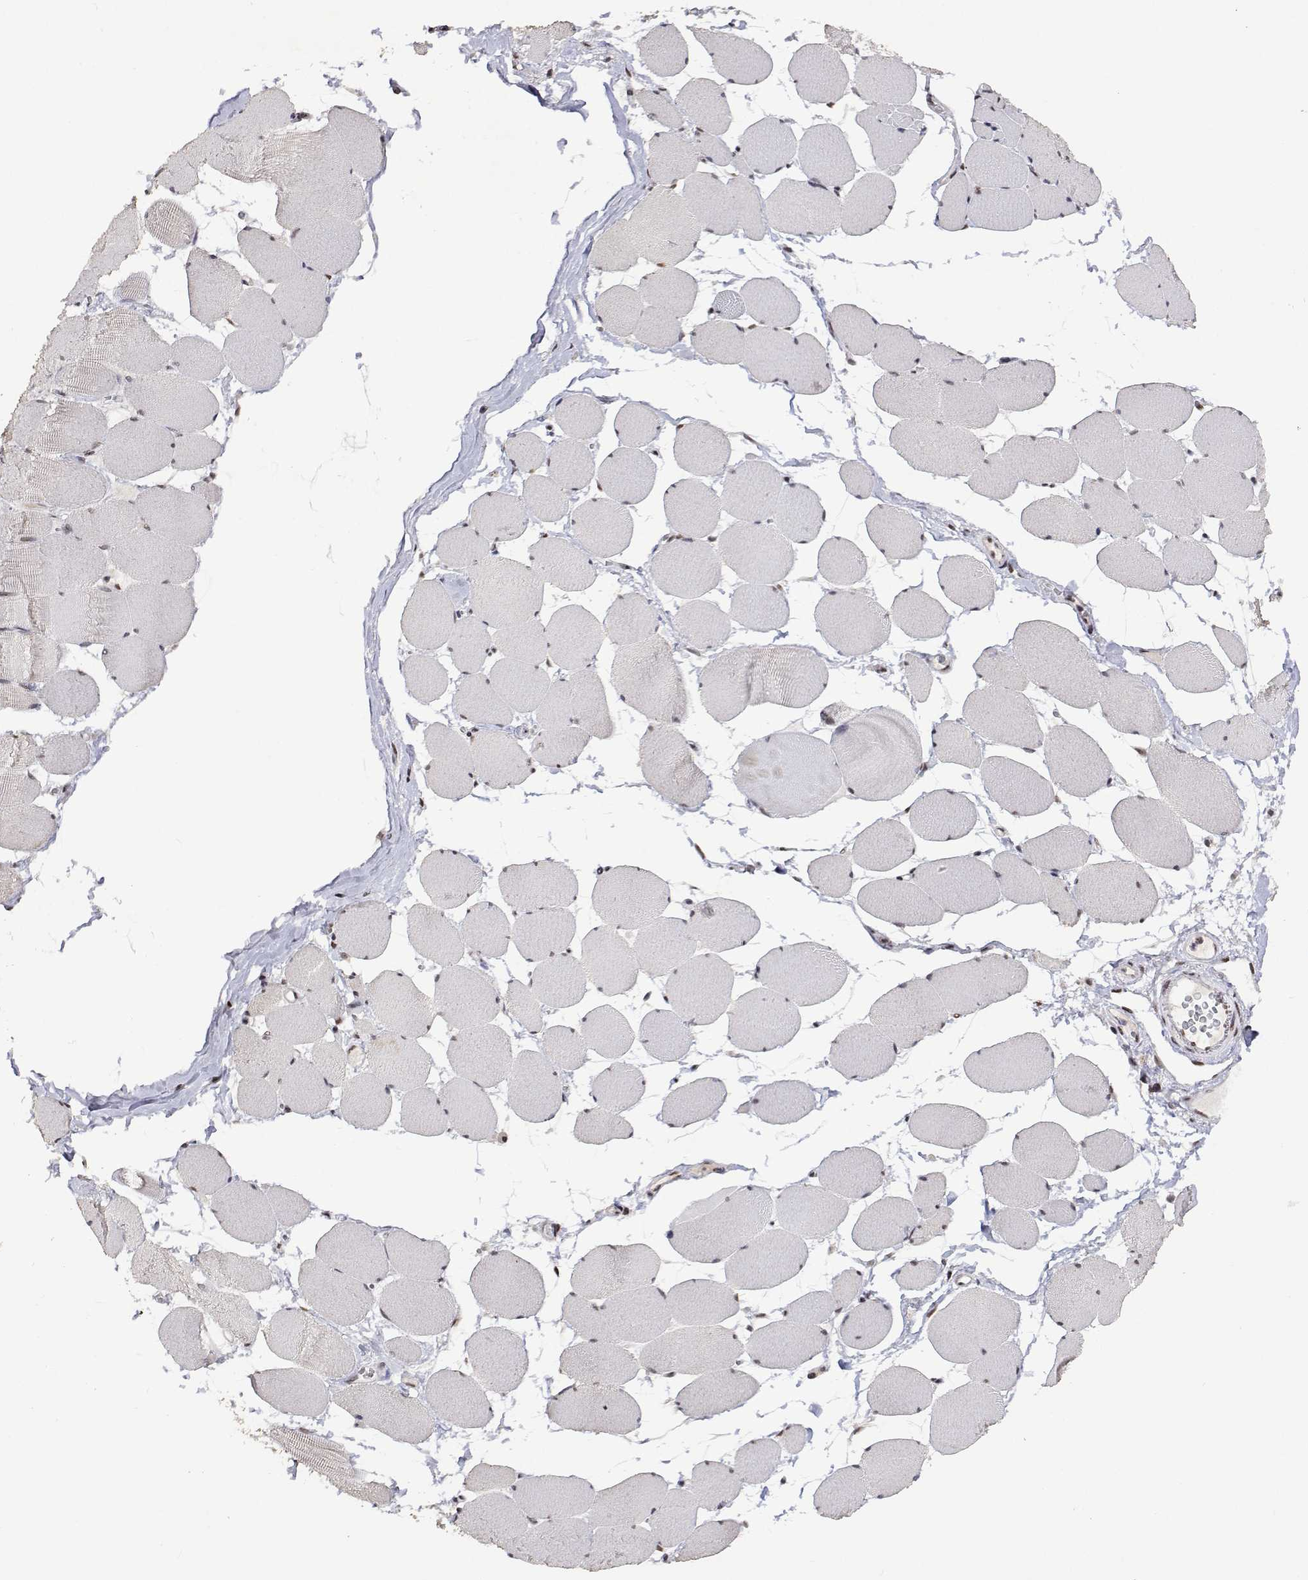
{"staining": {"intensity": "weak", "quantity": "<25%", "location": "nuclear"}, "tissue": "skeletal muscle", "cell_type": "Myocytes", "image_type": "normal", "snomed": [{"axis": "morphology", "description": "Normal tissue, NOS"}, {"axis": "topography", "description": "Skeletal muscle"}], "caption": "Skeletal muscle was stained to show a protein in brown. There is no significant staining in myocytes. Brightfield microscopy of immunohistochemistry stained with DAB (brown) and hematoxylin (blue), captured at high magnification.", "gene": "HNRNPA0", "patient": {"sex": "female", "age": 75}}